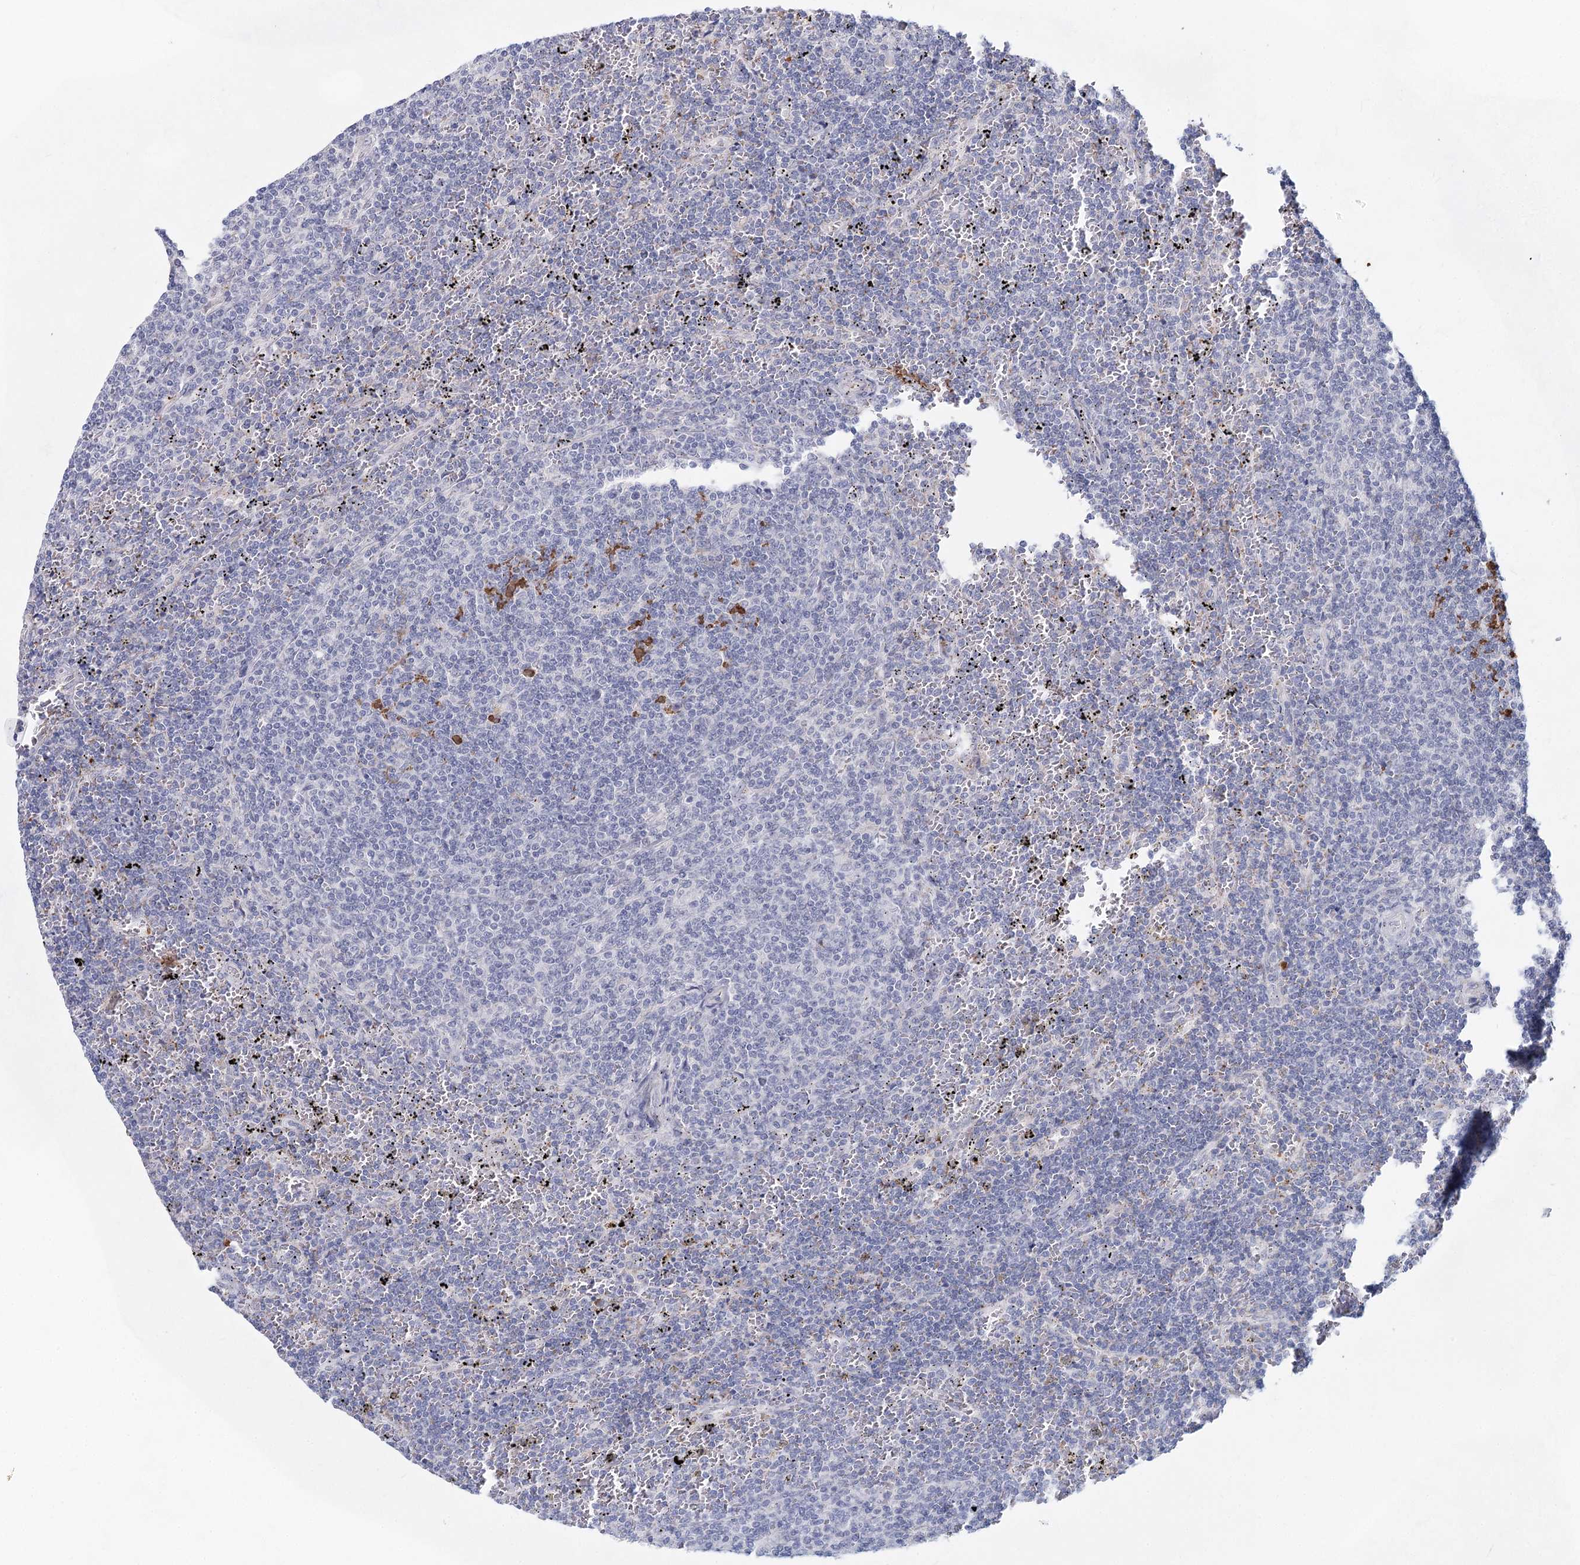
{"staining": {"intensity": "negative", "quantity": "none", "location": "none"}, "tissue": "lymphoma", "cell_type": "Tumor cells", "image_type": "cancer", "snomed": [{"axis": "morphology", "description": "Malignant lymphoma, non-Hodgkin's type, Low grade"}, {"axis": "topography", "description": "Spleen"}], "caption": "This is an IHC histopathology image of human lymphoma. There is no staining in tumor cells.", "gene": "TASOR2", "patient": {"sex": "female", "age": 50}}